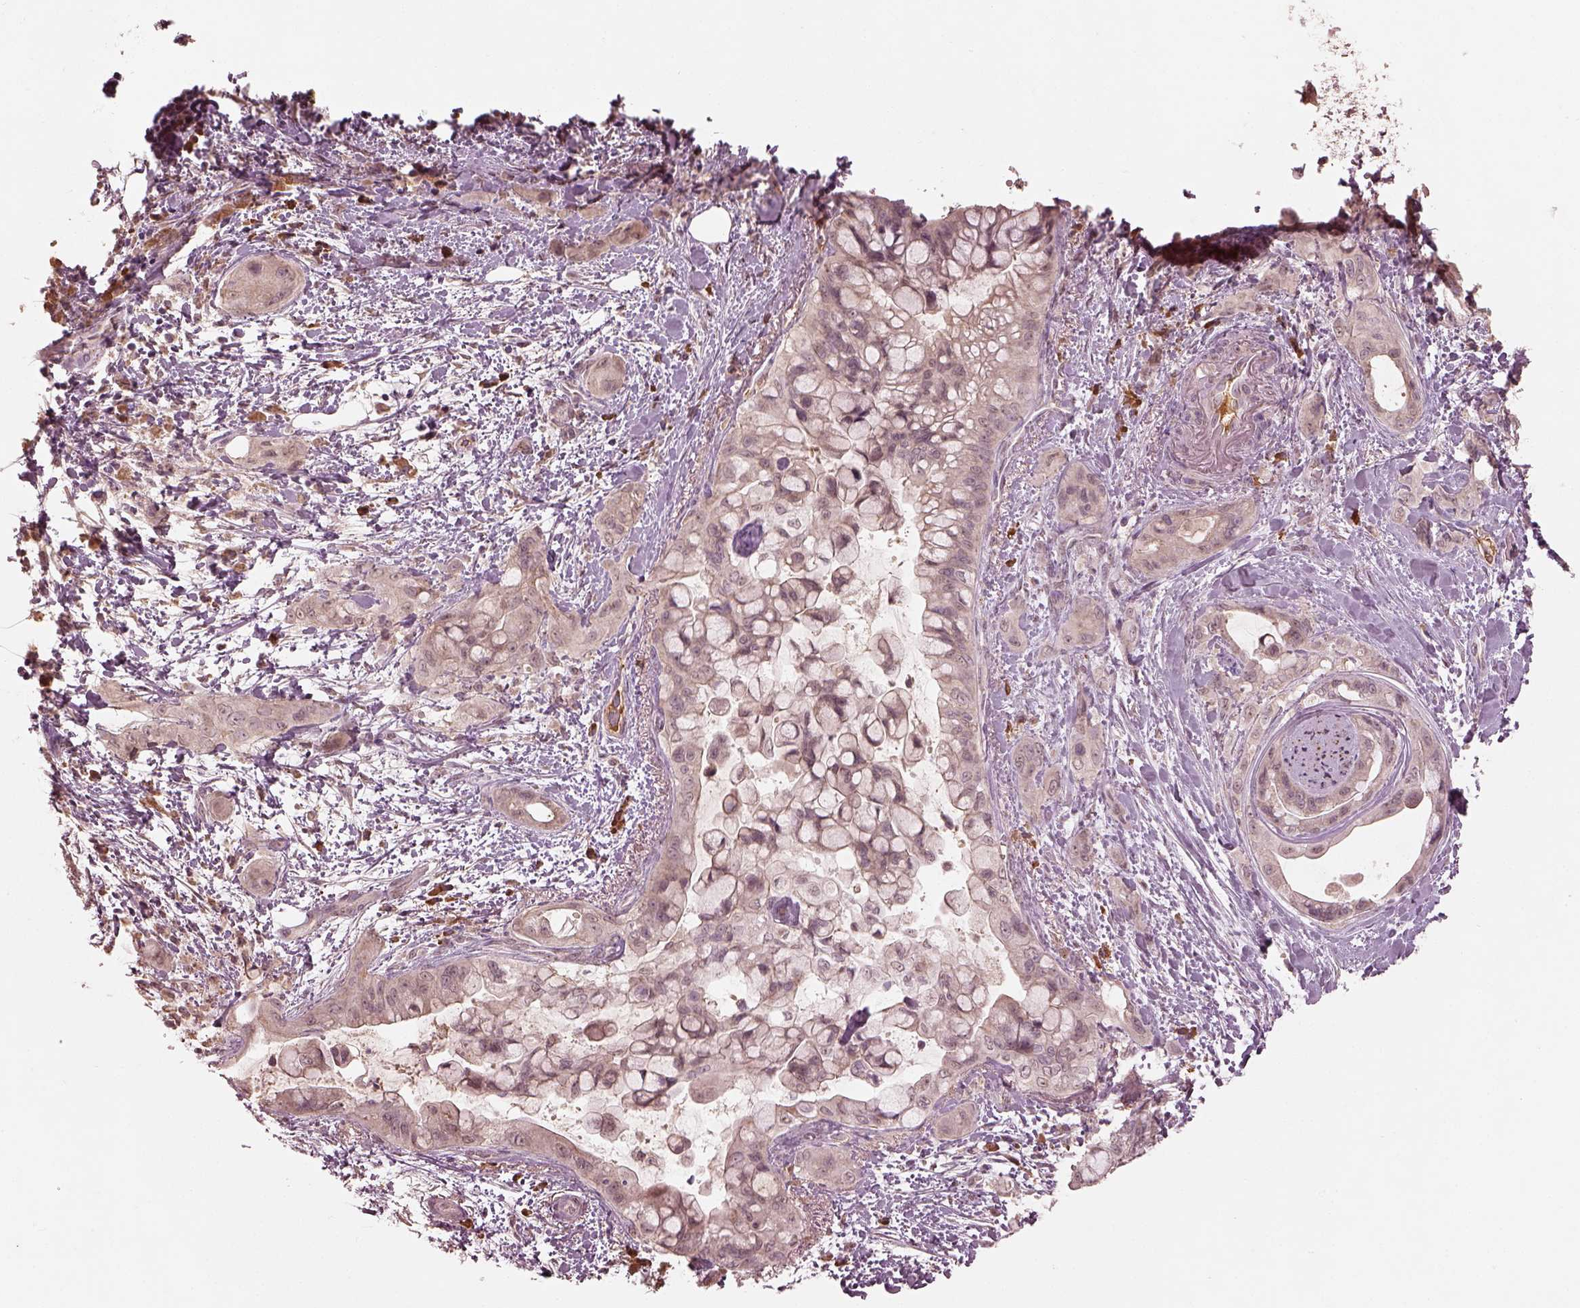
{"staining": {"intensity": "negative", "quantity": "none", "location": "none"}, "tissue": "pancreatic cancer", "cell_type": "Tumor cells", "image_type": "cancer", "snomed": [{"axis": "morphology", "description": "Adenocarcinoma, NOS"}, {"axis": "topography", "description": "Pancreas"}], "caption": "Immunohistochemical staining of adenocarcinoma (pancreatic) demonstrates no significant staining in tumor cells.", "gene": "CALR3", "patient": {"sex": "male", "age": 71}}